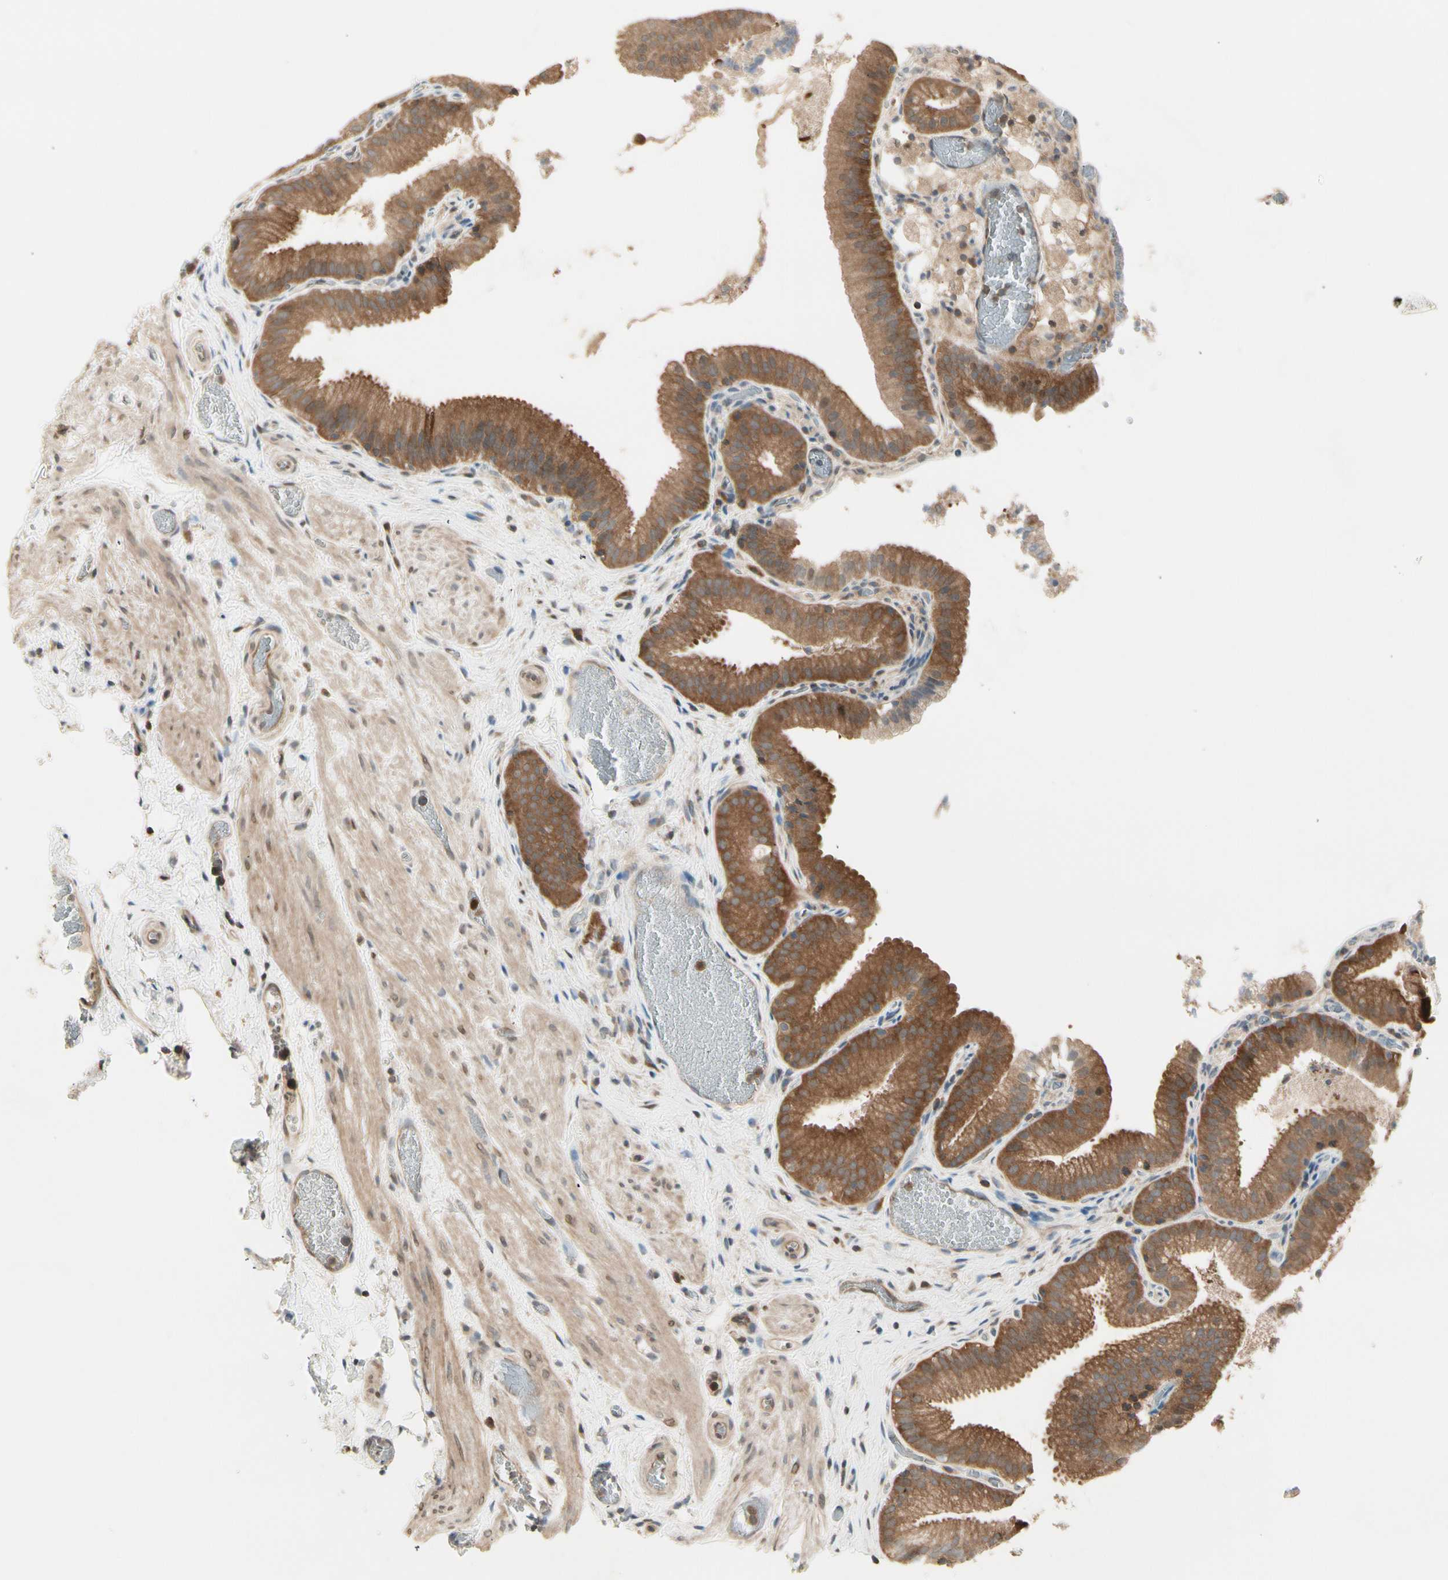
{"staining": {"intensity": "moderate", "quantity": ">75%", "location": "cytoplasmic/membranous"}, "tissue": "gallbladder", "cell_type": "Glandular cells", "image_type": "normal", "snomed": [{"axis": "morphology", "description": "Normal tissue, NOS"}, {"axis": "topography", "description": "Gallbladder"}], "caption": "Gallbladder stained with immunohistochemistry reveals moderate cytoplasmic/membranous staining in approximately >75% of glandular cells. (brown staining indicates protein expression, while blue staining denotes nuclei).", "gene": "OXSR1", "patient": {"sex": "male", "age": 54}}